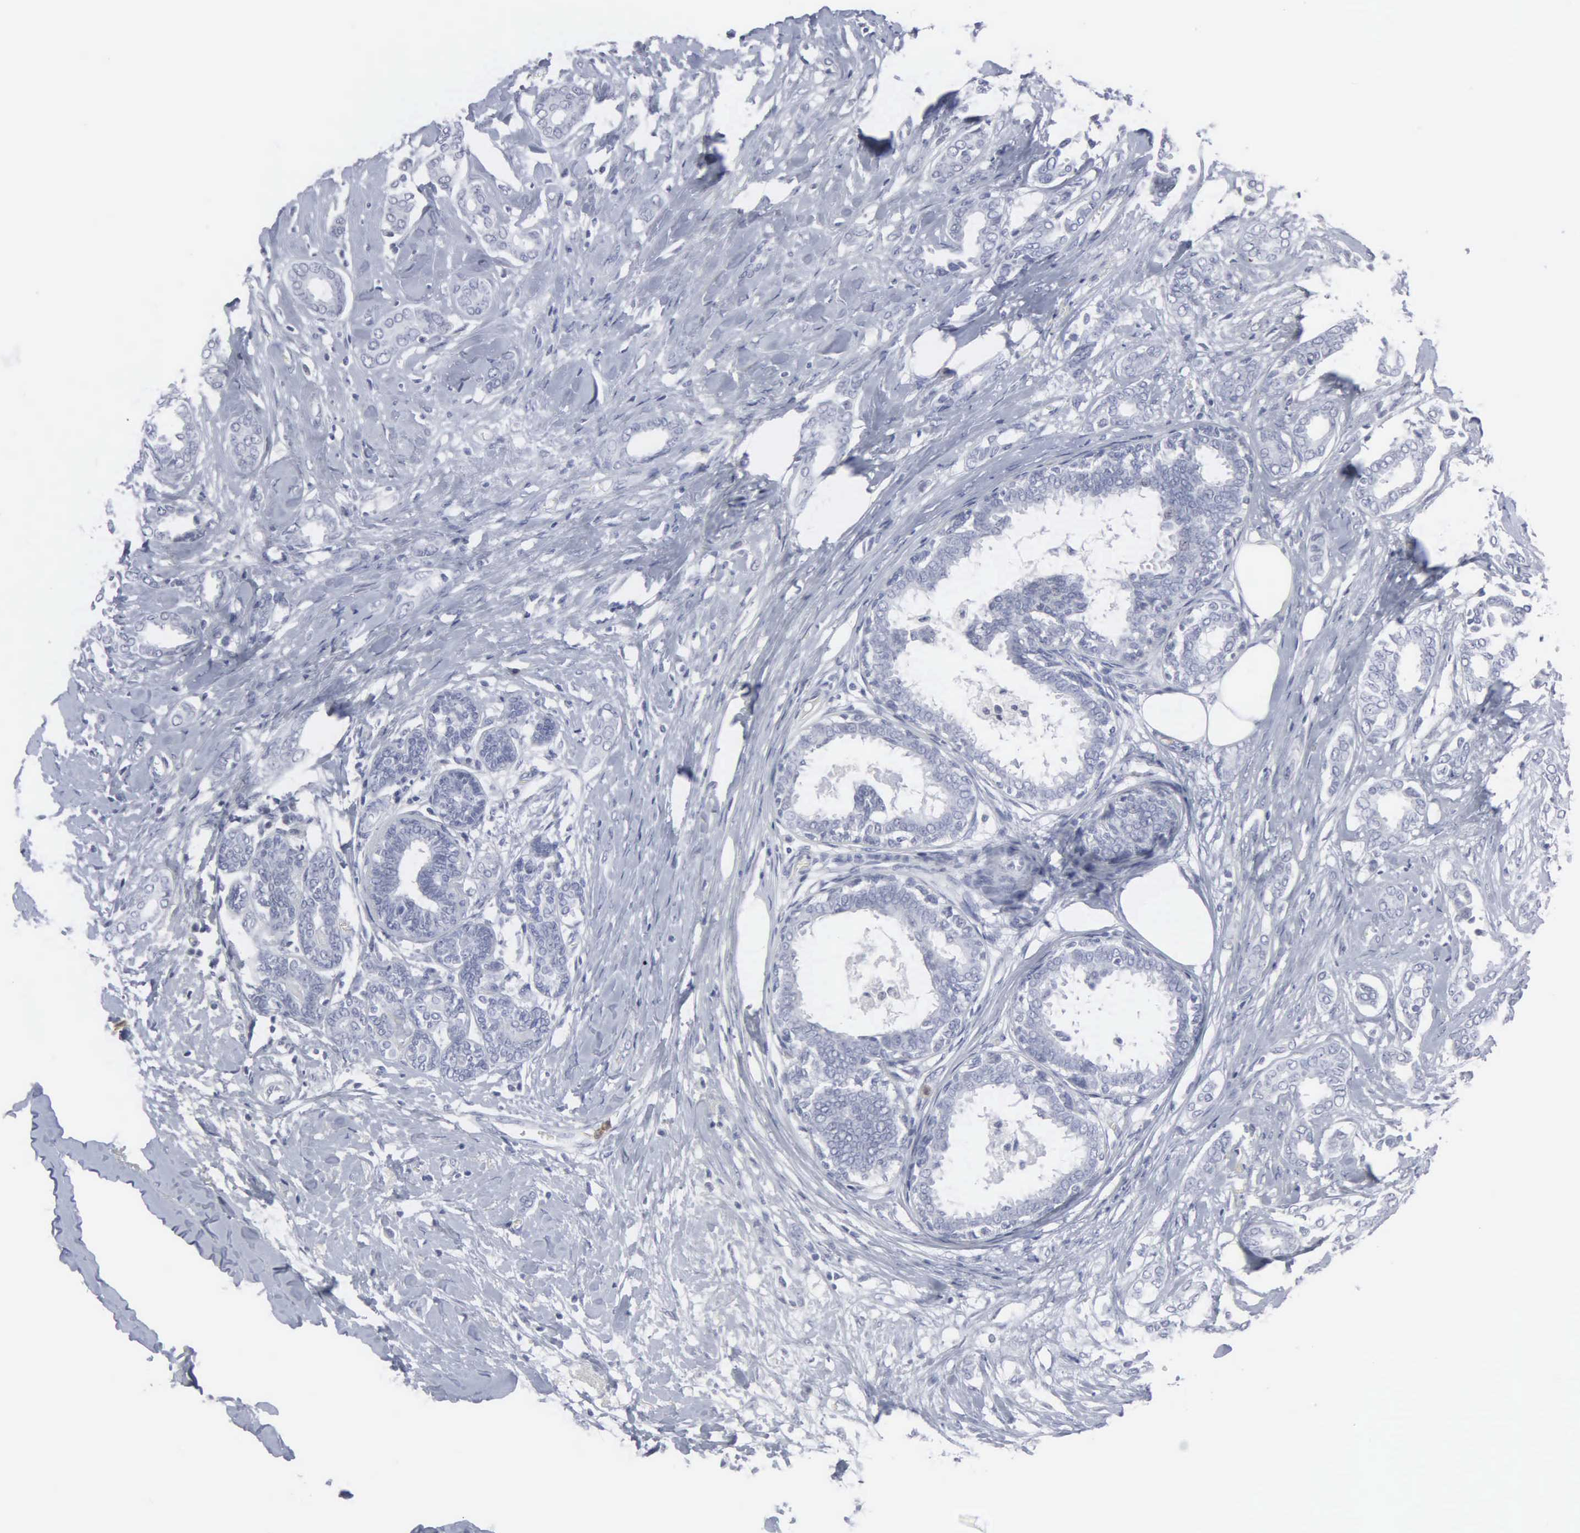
{"staining": {"intensity": "negative", "quantity": "none", "location": "none"}, "tissue": "breast cancer", "cell_type": "Tumor cells", "image_type": "cancer", "snomed": [{"axis": "morphology", "description": "Duct carcinoma"}, {"axis": "topography", "description": "Breast"}], "caption": "Tumor cells are negative for brown protein staining in invasive ductal carcinoma (breast).", "gene": "SPIN3", "patient": {"sex": "female", "age": 50}}